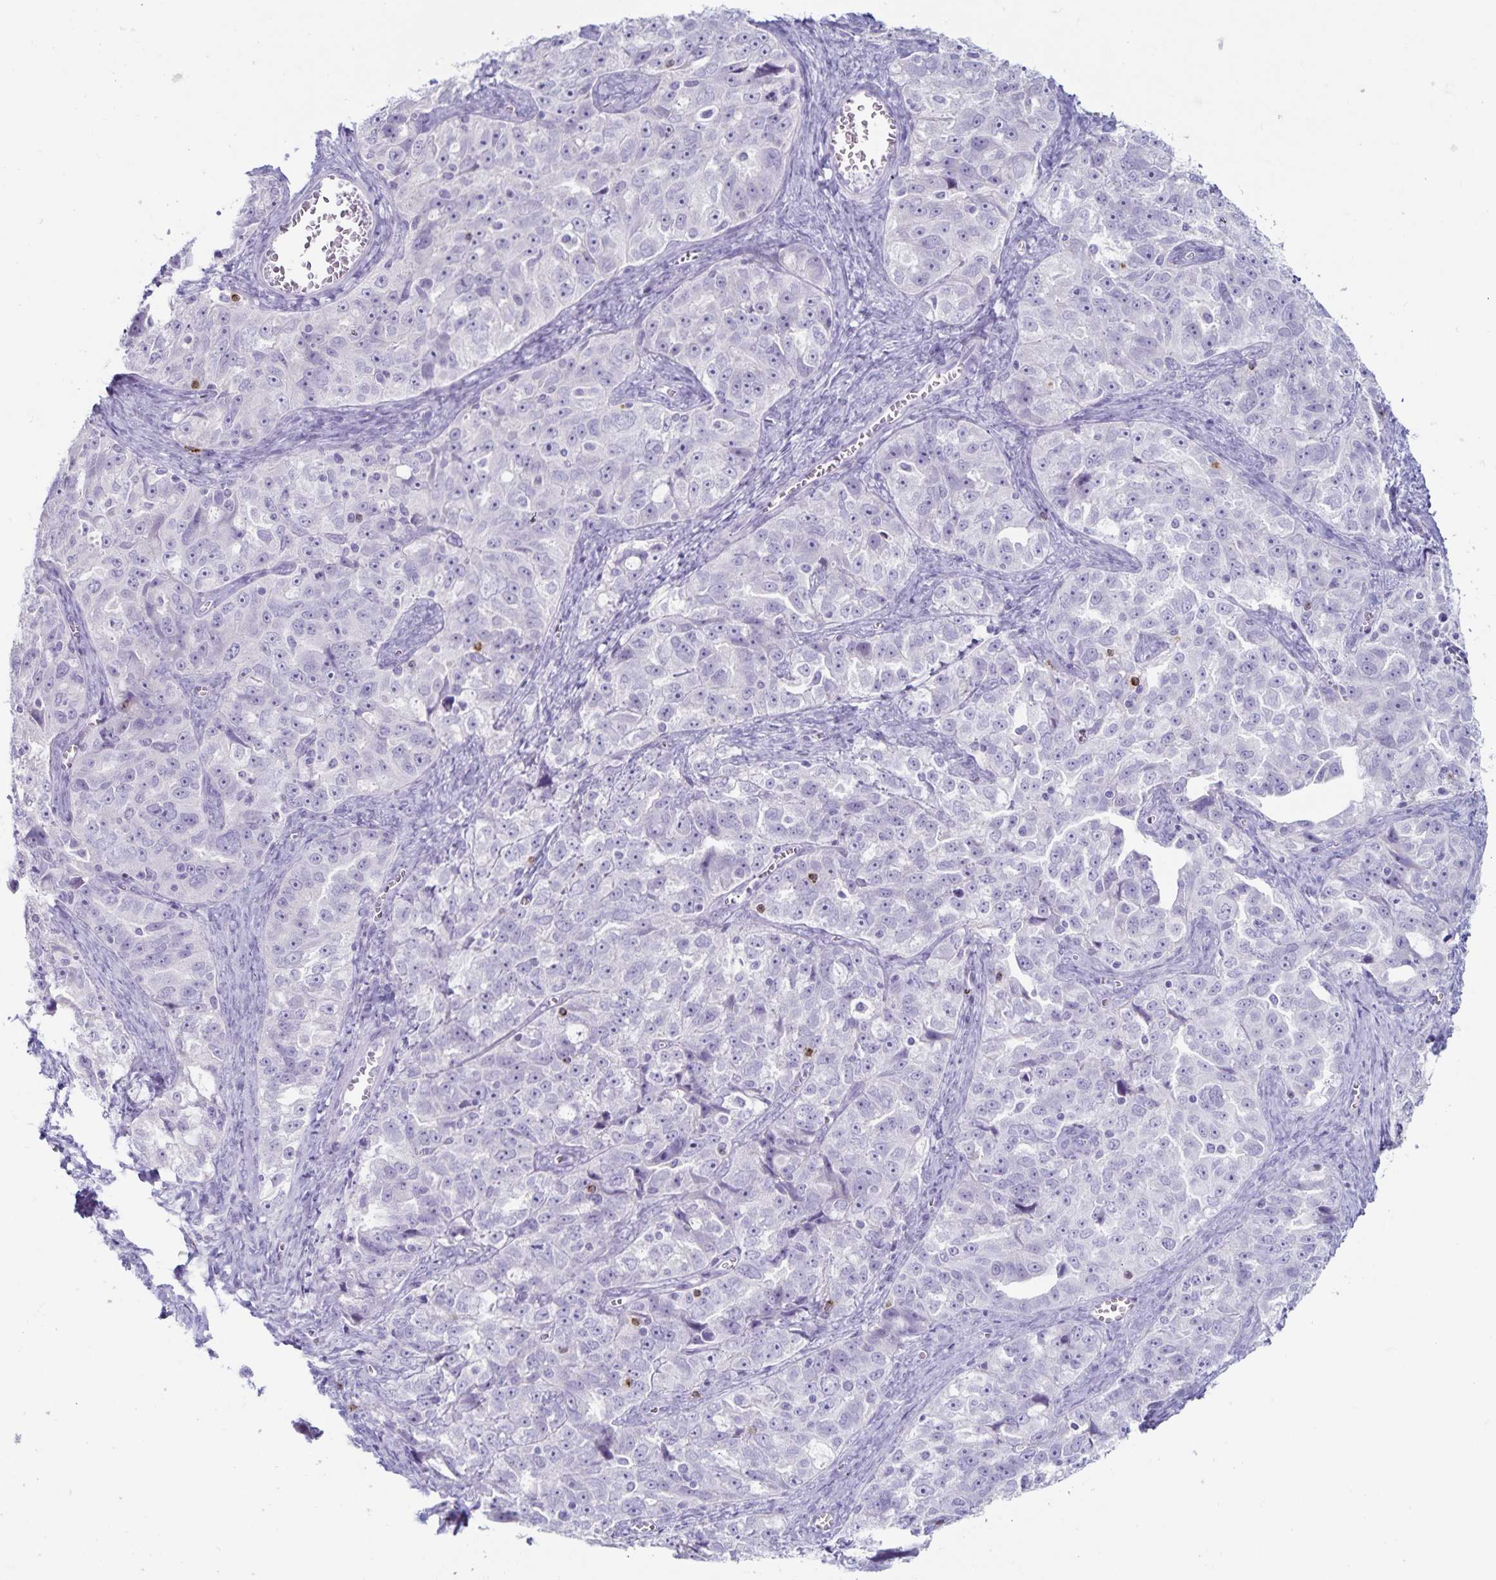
{"staining": {"intensity": "negative", "quantity": "none", "location": "none"}, "tissue": "ovarian cancer", "cell_type": "Tumor cells", "image_type": "cancer", "snomed": [{"axis": "morphology", "description": "Cystadenocarcinoma, serous, NOS"}, {"axis": "topography", "description": "Ovary"}], "caption": "This is an immunohistochemistry histopathology image of ovarian cancer. There is no expression in tumor cells.", "gene": "GNLY", "patient": {"sex": "female", "age": 51}}